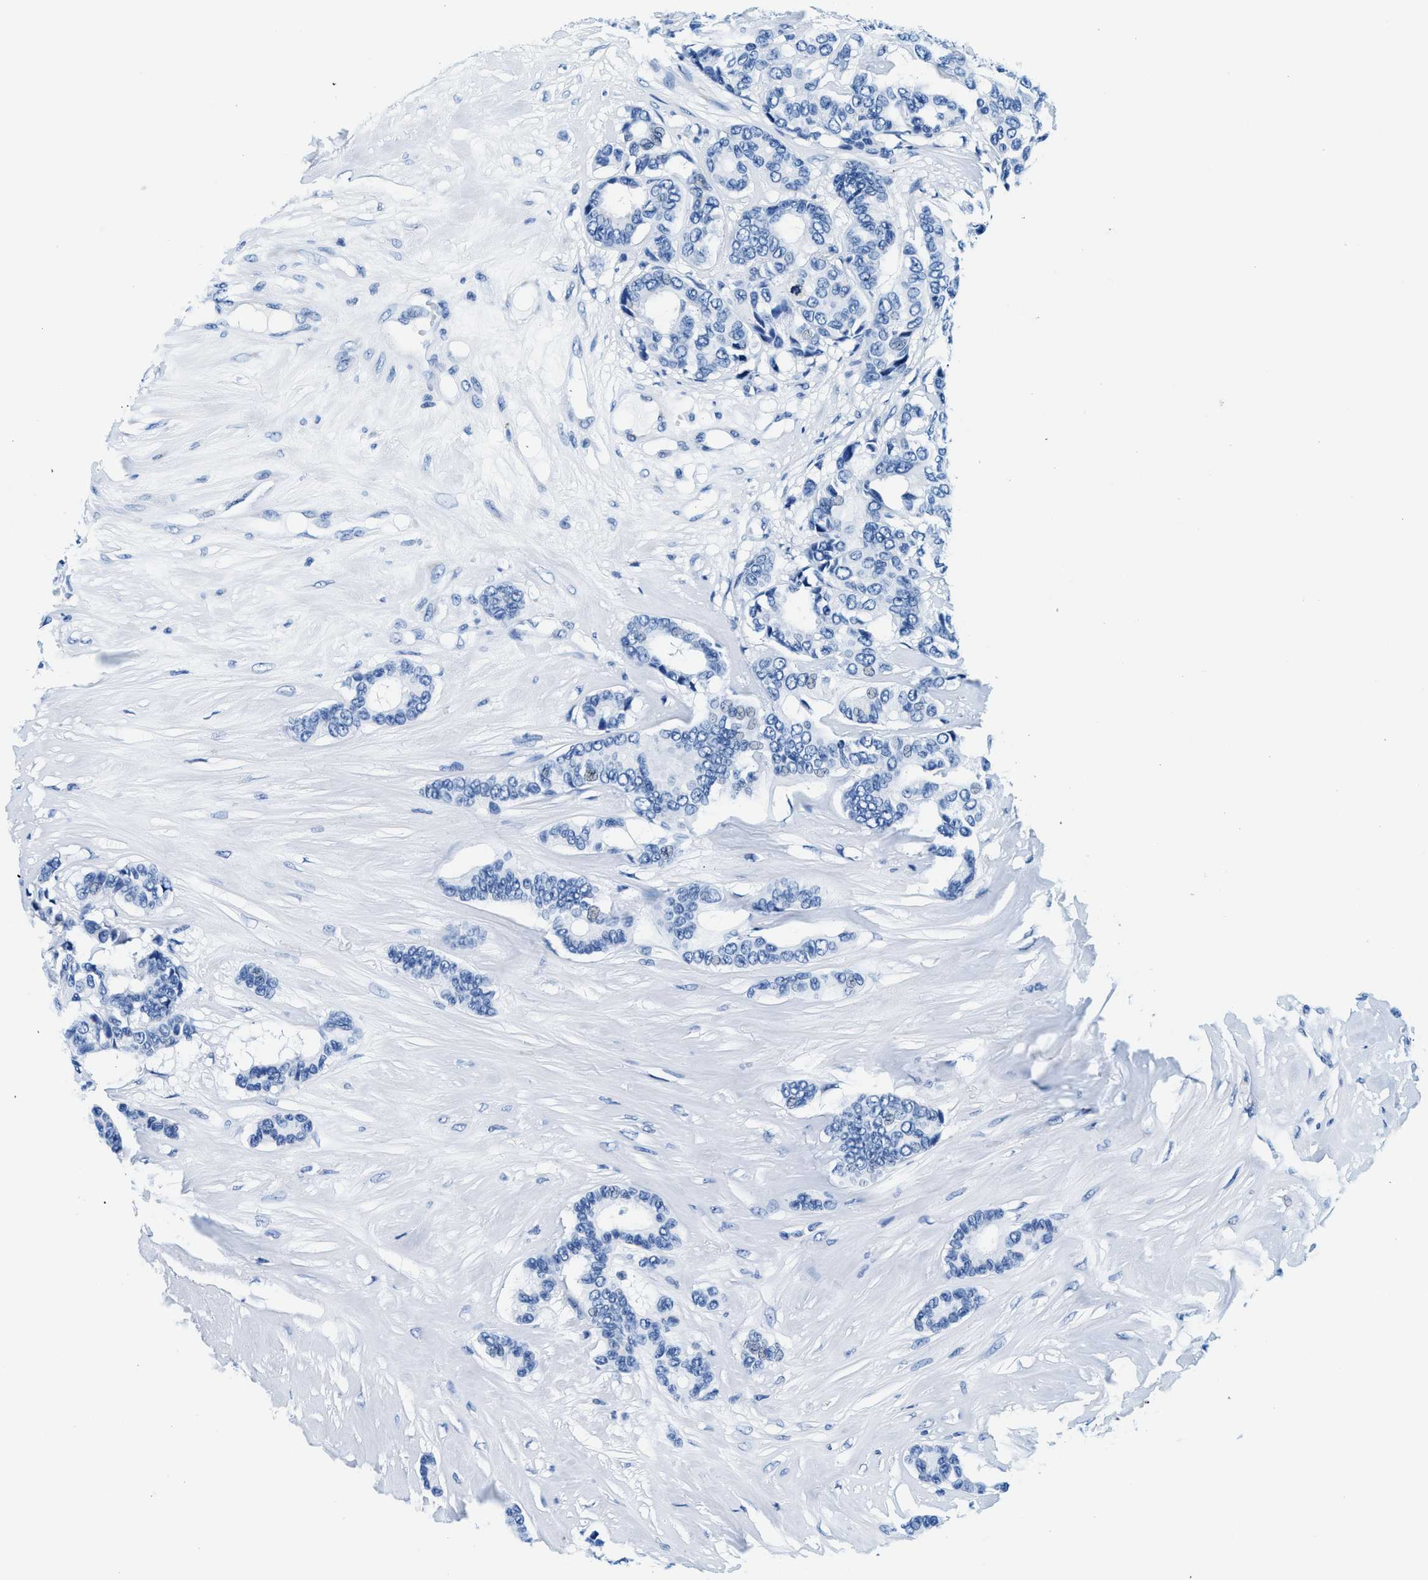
{"staining": {"intensity": "negative", "quantity": "none", "location": "none"}, "tissue": "breast cancer", "cell_type": "Tumor cells", "image_type": "cancer", "snomed": [{"axis": "morphology", "description": "Duct carcinoma"}, {"axis": "topography", "description": "Breast"}], "caption": "Tumor cells show no significant protein positivity in breast infiltrating ductal carcinoma.", "gene": "VPS53", "patient": {"sex": "female", "age": 87}}